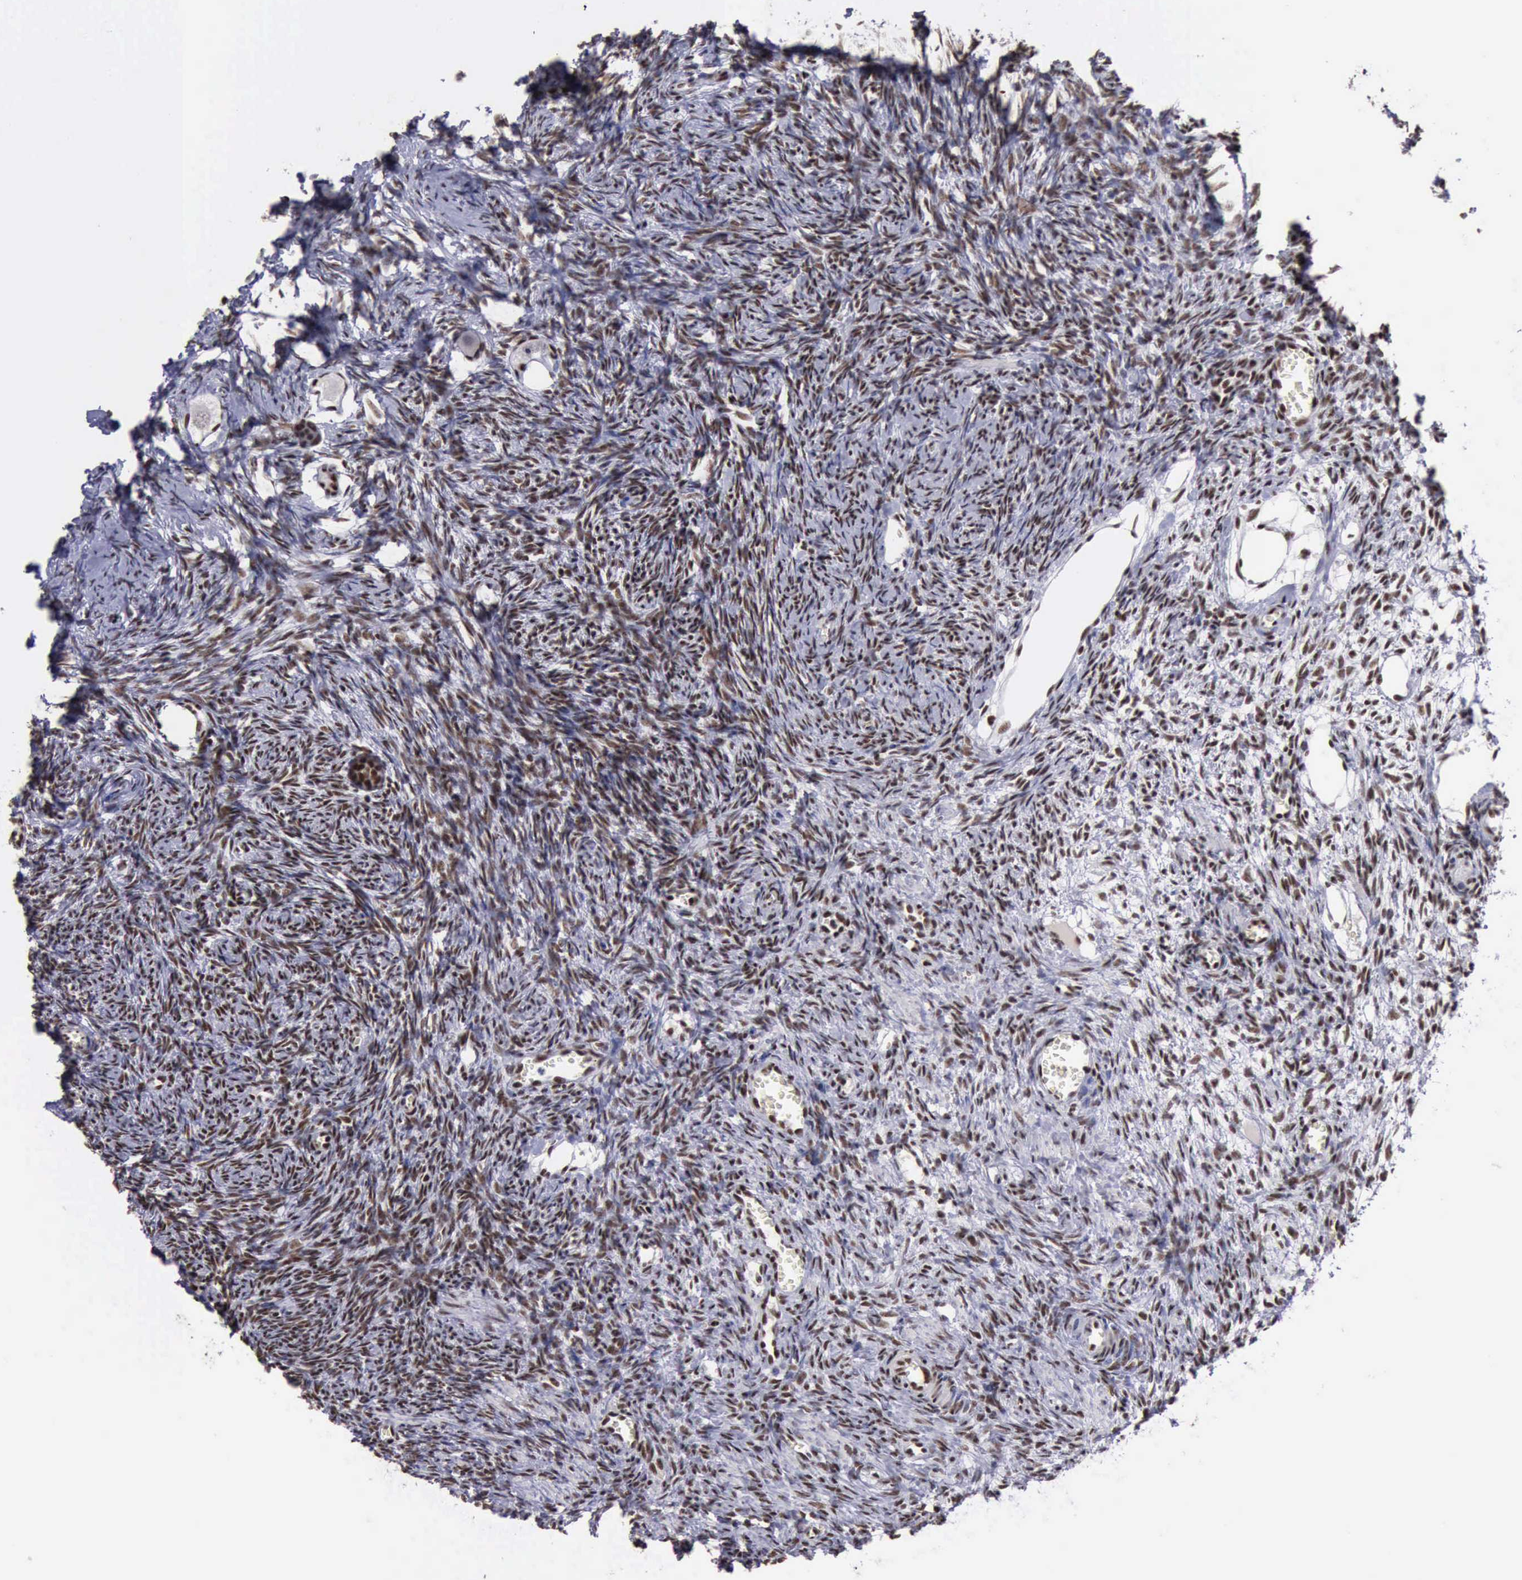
{"staining": {"intensity": "strong", "quantity": ">75%", "location": "nuclear"}, "tissue": "ovary", "cell_type": "Follicle cells", "image_type": "normal", "snomed": [{"axis": "morphology", "description": "Normal tissue, NOS"}, {"axis": "topography", "description": "Ovary"}], "caption": "Strong nuclear protein positivity is seen in approximately >75% of follicle cells in ovary. (DAB (3,3'-diaminobenzidine) = brown stain, brightfield microscopy at high magnification).", "gene": "YY1", "patient": {"sex": "female", "age": 27}}